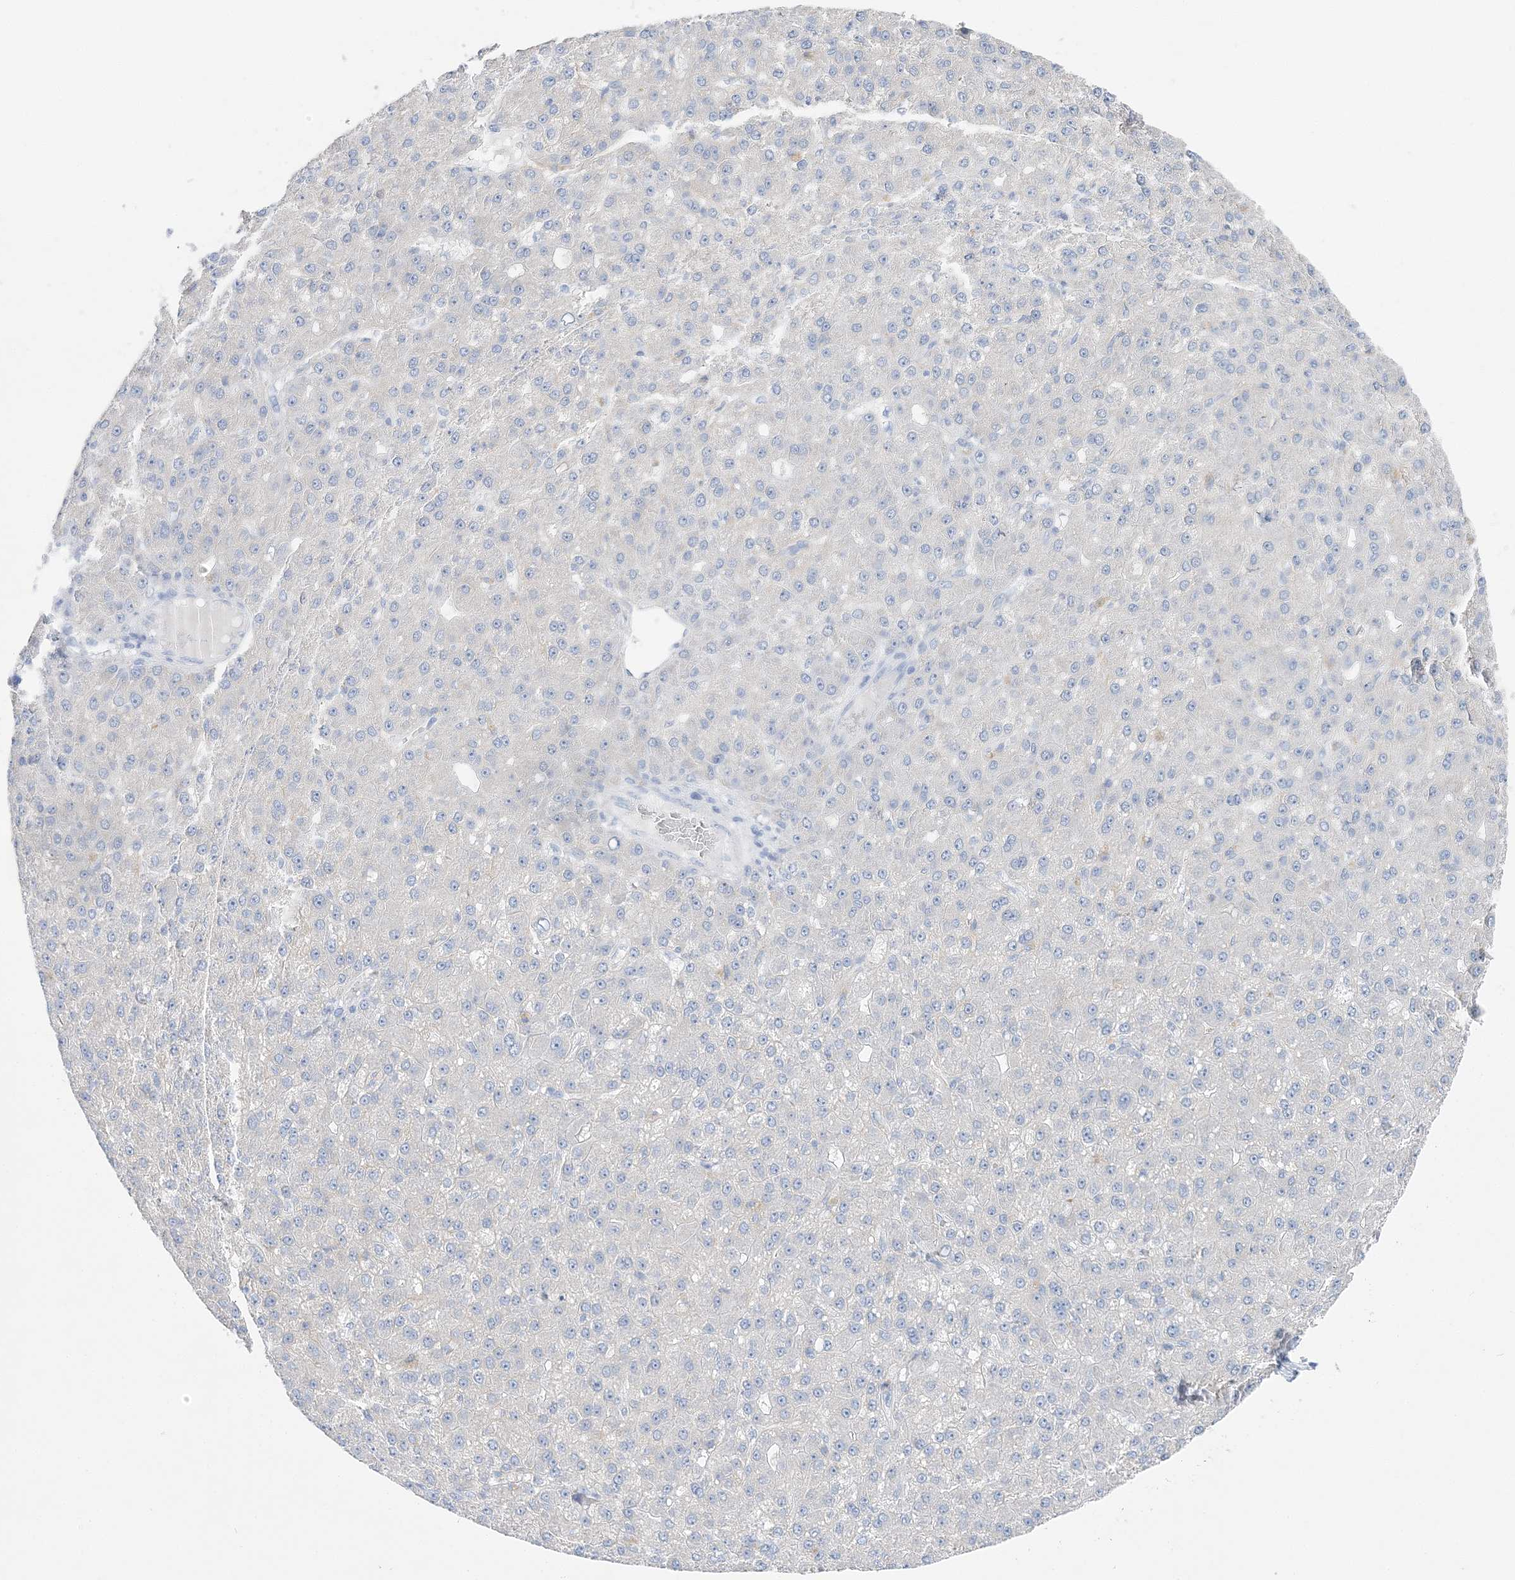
{"staining": {"intensity": "negative", "quantity": "none", "location": "none"}, "tissue": "liver cancer", "cell_type": "Tumor cells", "image_type": "cancer", "snomed": [{"axis": "morphology", "description": "Carcinoma, Hepatocellular, NOS"}, {"axis": "topography", "description": "Liver"}], "caption": "This is an IHC image of liver cancer. There is no staining in tumor cells.", "gene": "SLC5A6", "patient": {"sex": "male", "age": 67}}